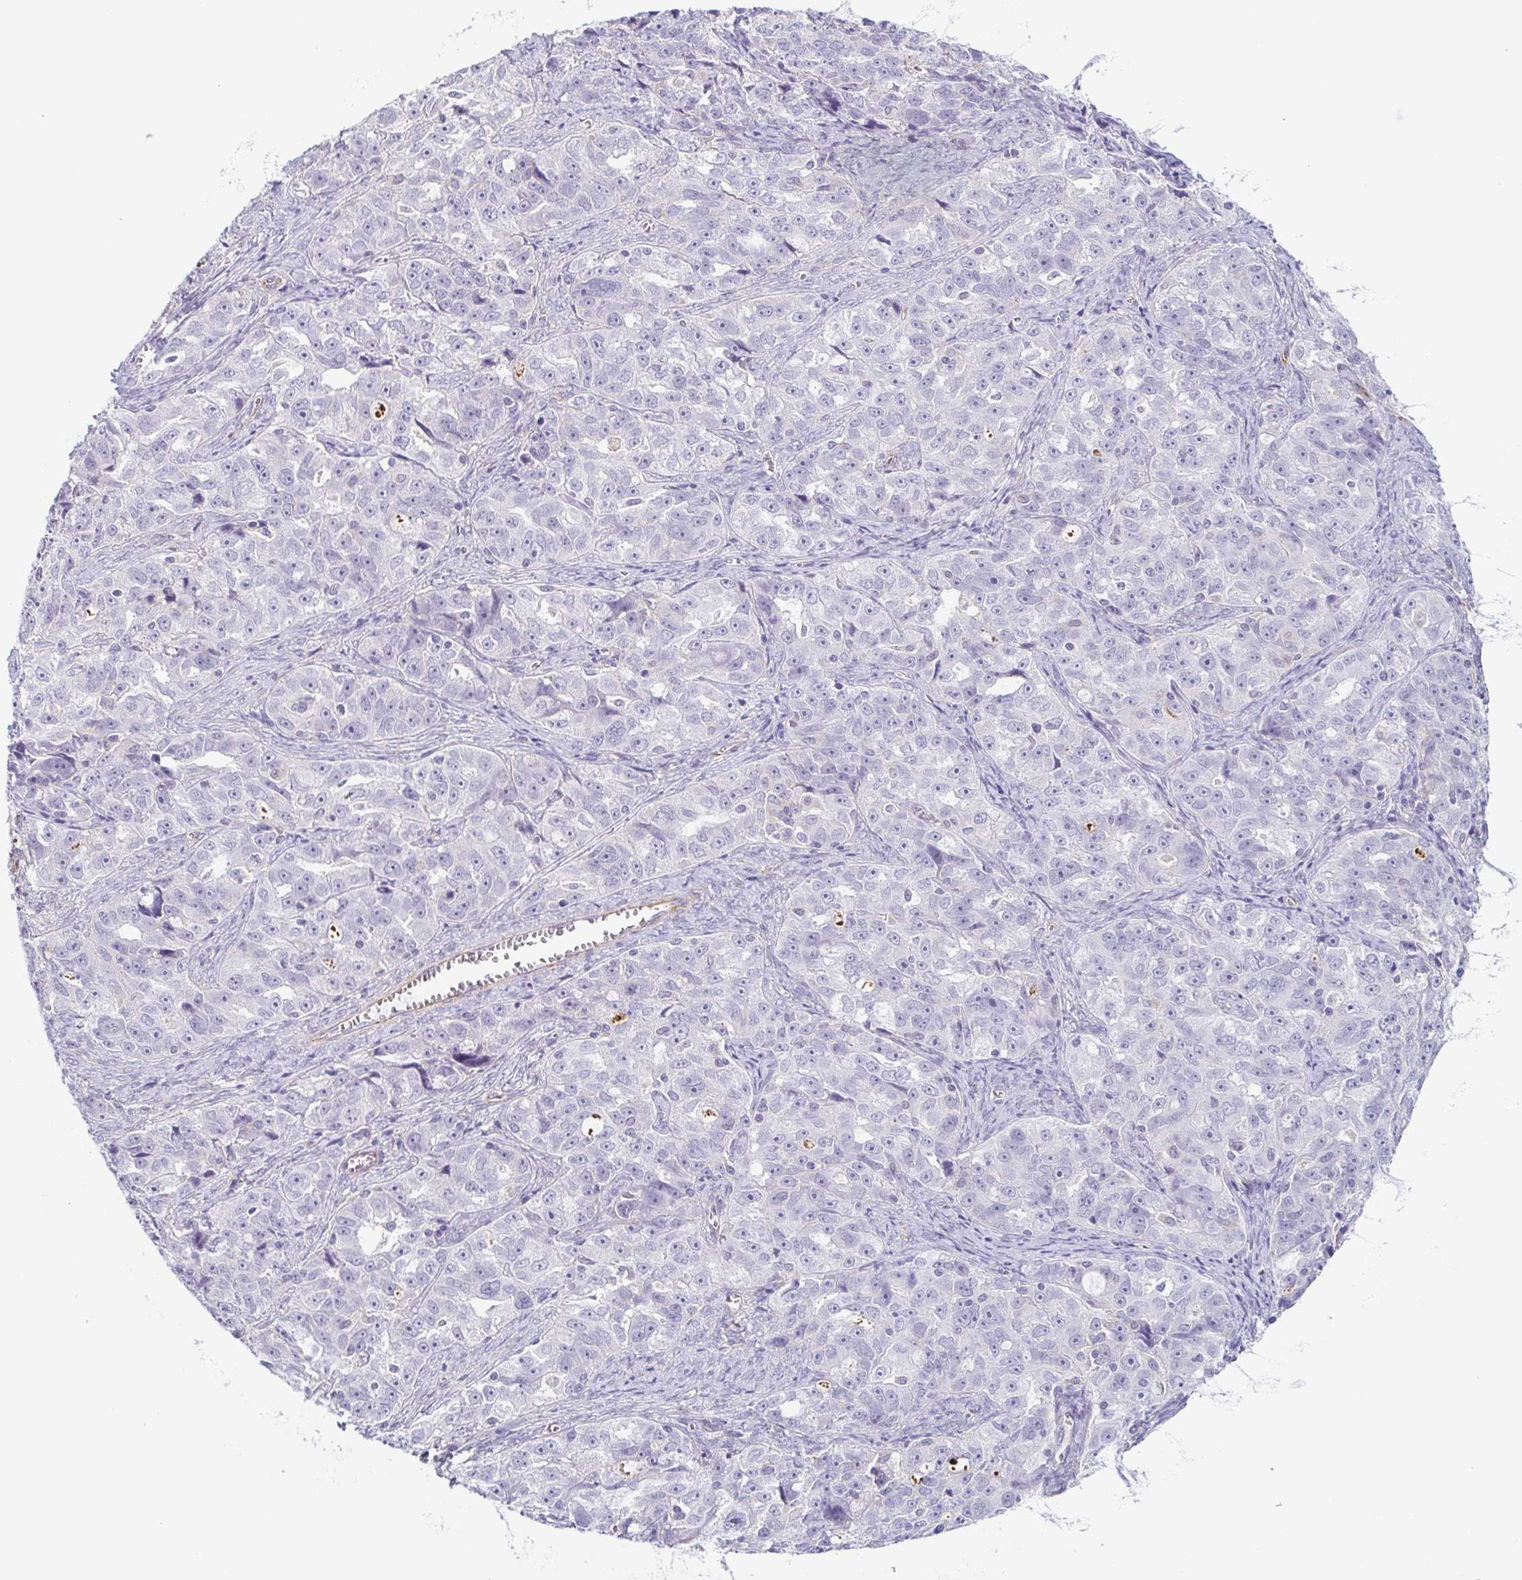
{"staining": {"intensity": "negative", "quantity": "none", "location": "none"}, "tissue": "ovarian cancer", "cell_type": "Tumor cells", "image_type": "cancer", "snomed": [{"axis": "morphology", "description": "Cystadenocarcinoma, serous, NOS"}, {"axis": "topography", "description": "Ovary"}], "caption": "Image shows no significant protein expression in tumor cells of ovarian cancer.", "gene": "COL17A1", "patient": {"sex": "female", "age": 51}}